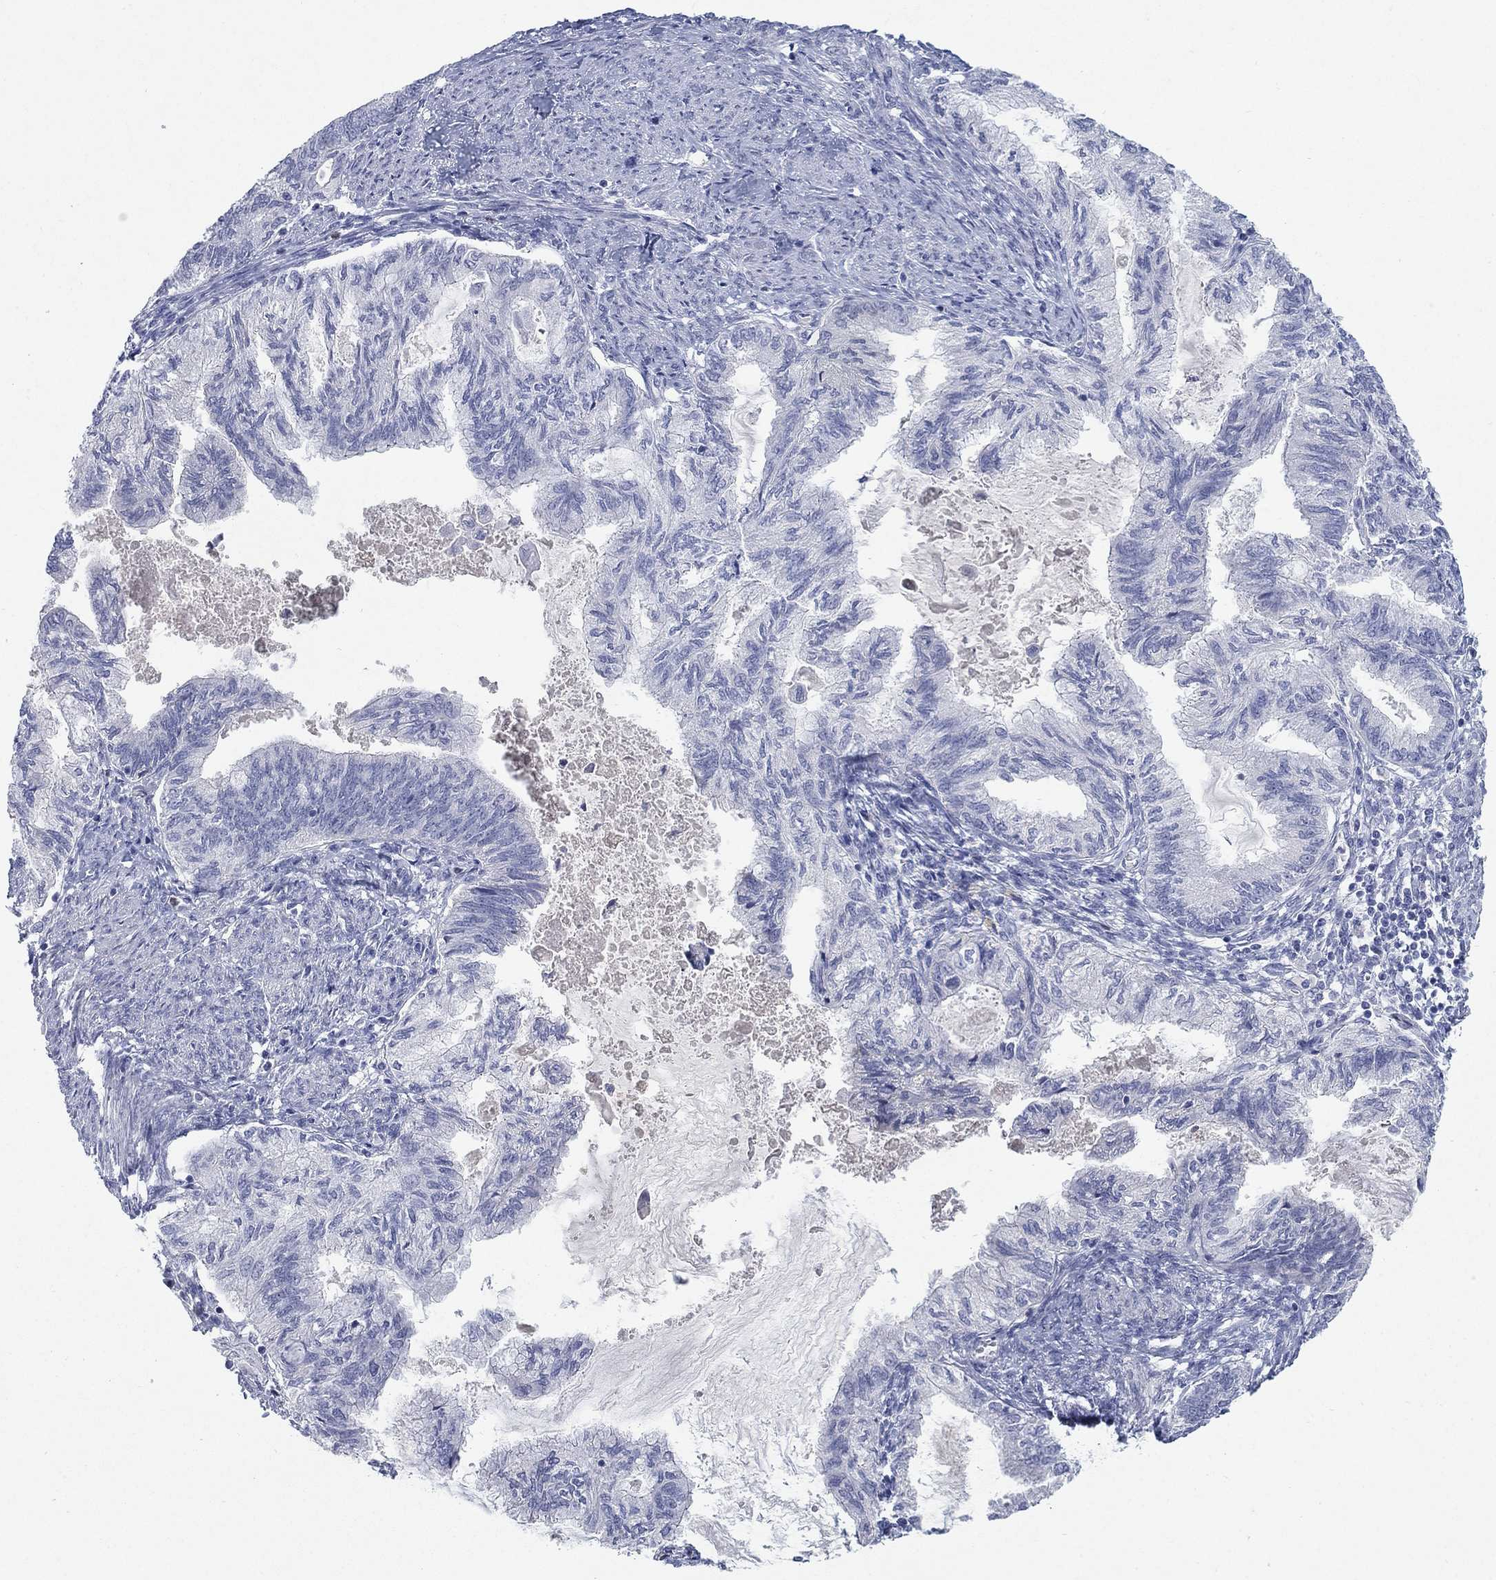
{"staining": {"intensity": "negative", "quantity": "none", "location": "none"}, "tissue": "endometrial cancer", "cell_type": "Tumor cells", "image_type": "cancer", "snomed": [{"axis": "morphology", "description": "Adenocarcinoma, NOS"}, {"axis": "topography", "description": "Endometrium"}], "caption": "Immunohistochemistry (IHC) micrograph of neoplastic tissue: human endometrial adenocarcinoma stained with DAB (3,3'-diaminobenzidine) shows no significant protein expression in tumor cells.", "gene": "TMEM249", "patient": {"sex": "female", "age": 86}}